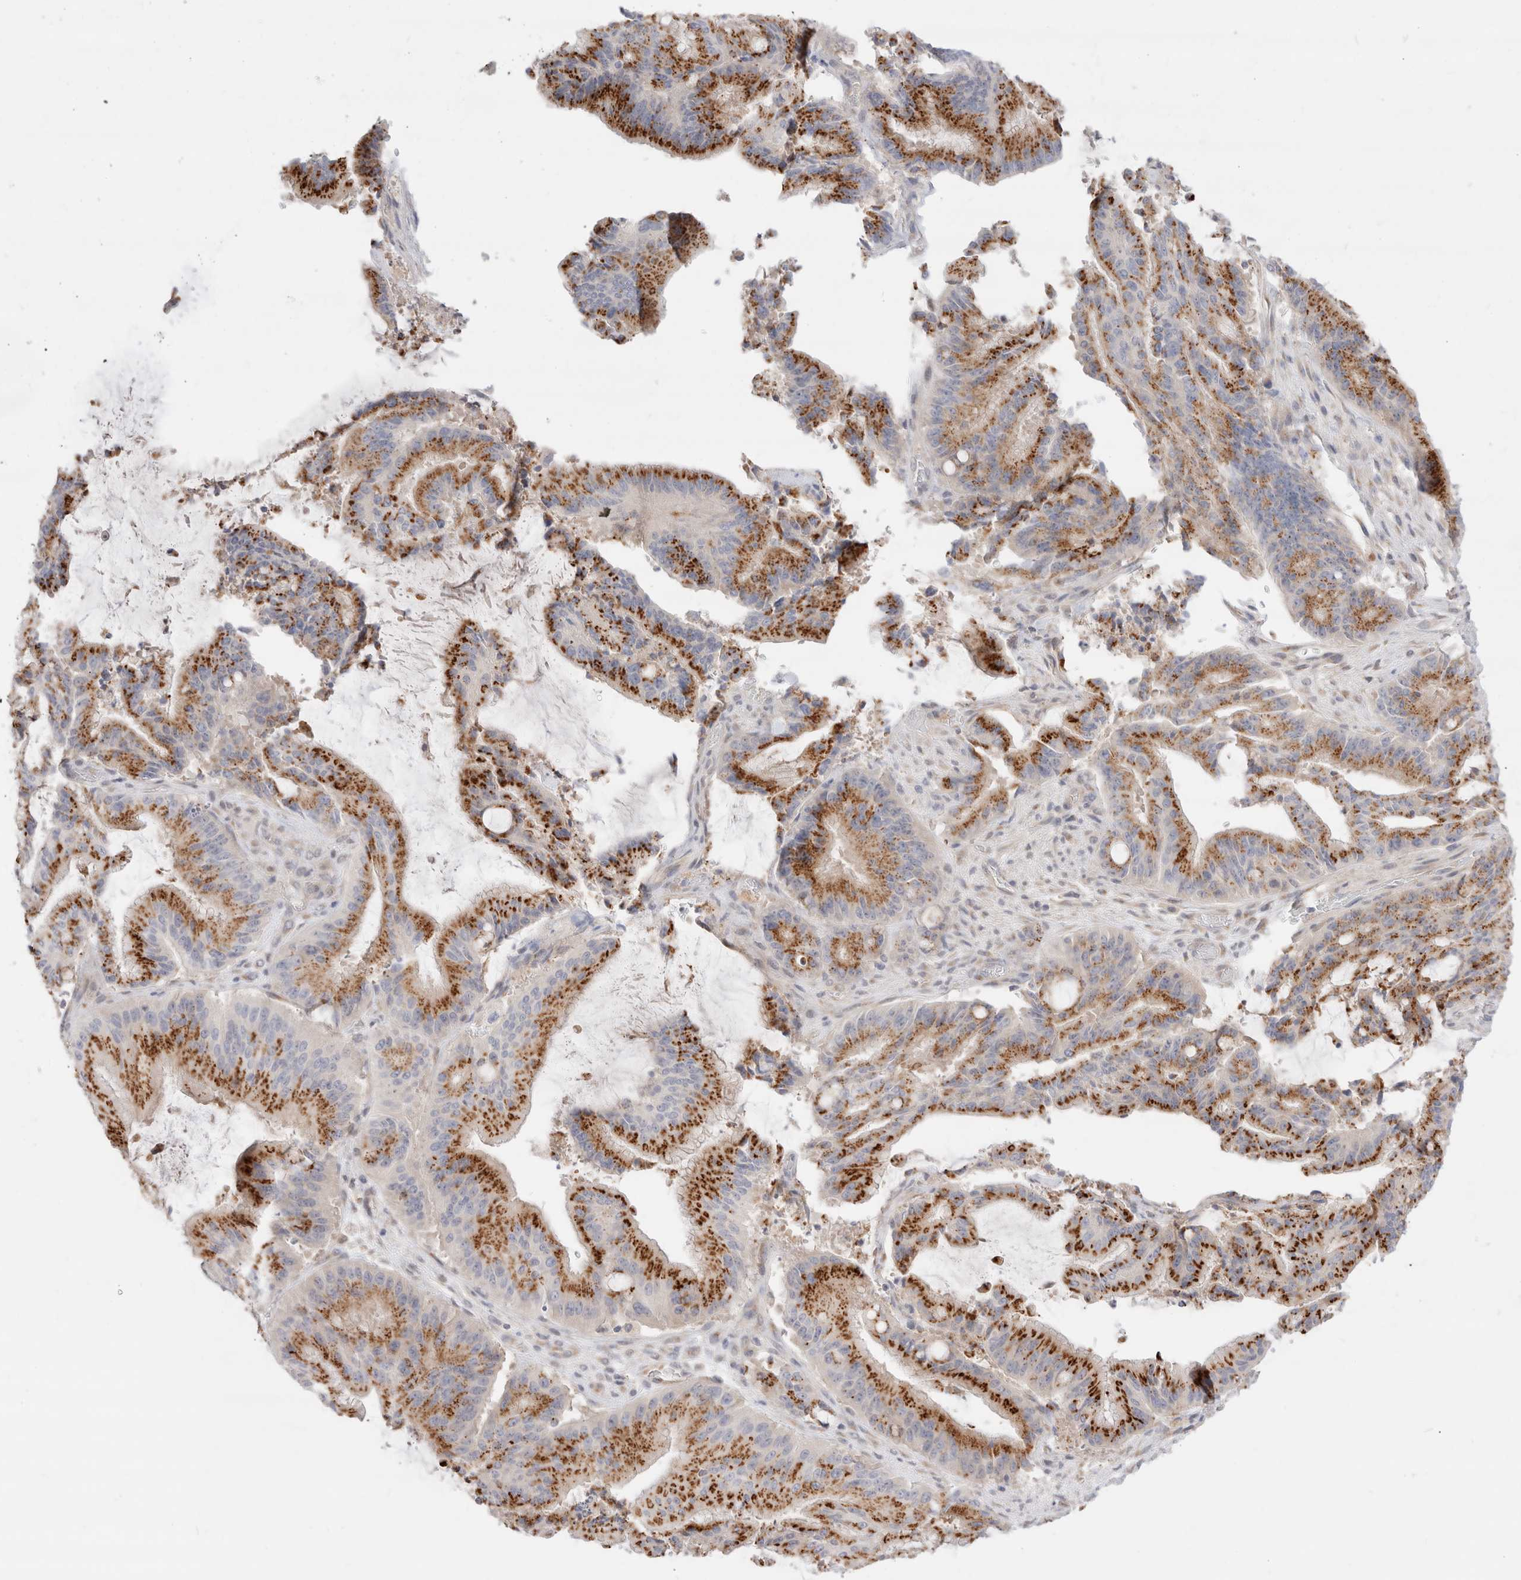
{"staining": {"intensity": "strong", "quantity": ">75%", "location": "cytoplasmic/membranous"}, "tissue": "liver cancer", "cell_type": "Tumor cells", "image_type": "cancer", "snomed": [{"axis": "morphology", "description": "Normal tissue, NOS"}, {"axis": "morphology", "description": "Cholangiocarcinoma"}, {"axis": "topography", "description": "Liver"}, {"axis": "topography", "description": "Peripheral nerve tissue"}], "caption": "The micrograph demonstrates a brown stain indicating the presence of a protein in the cytoplasmic/membranous of tumor cells in cholangiocarcinoma (liver).", "gene": "EFCAB13", "patient": {"sex": "female", "age": 73}}